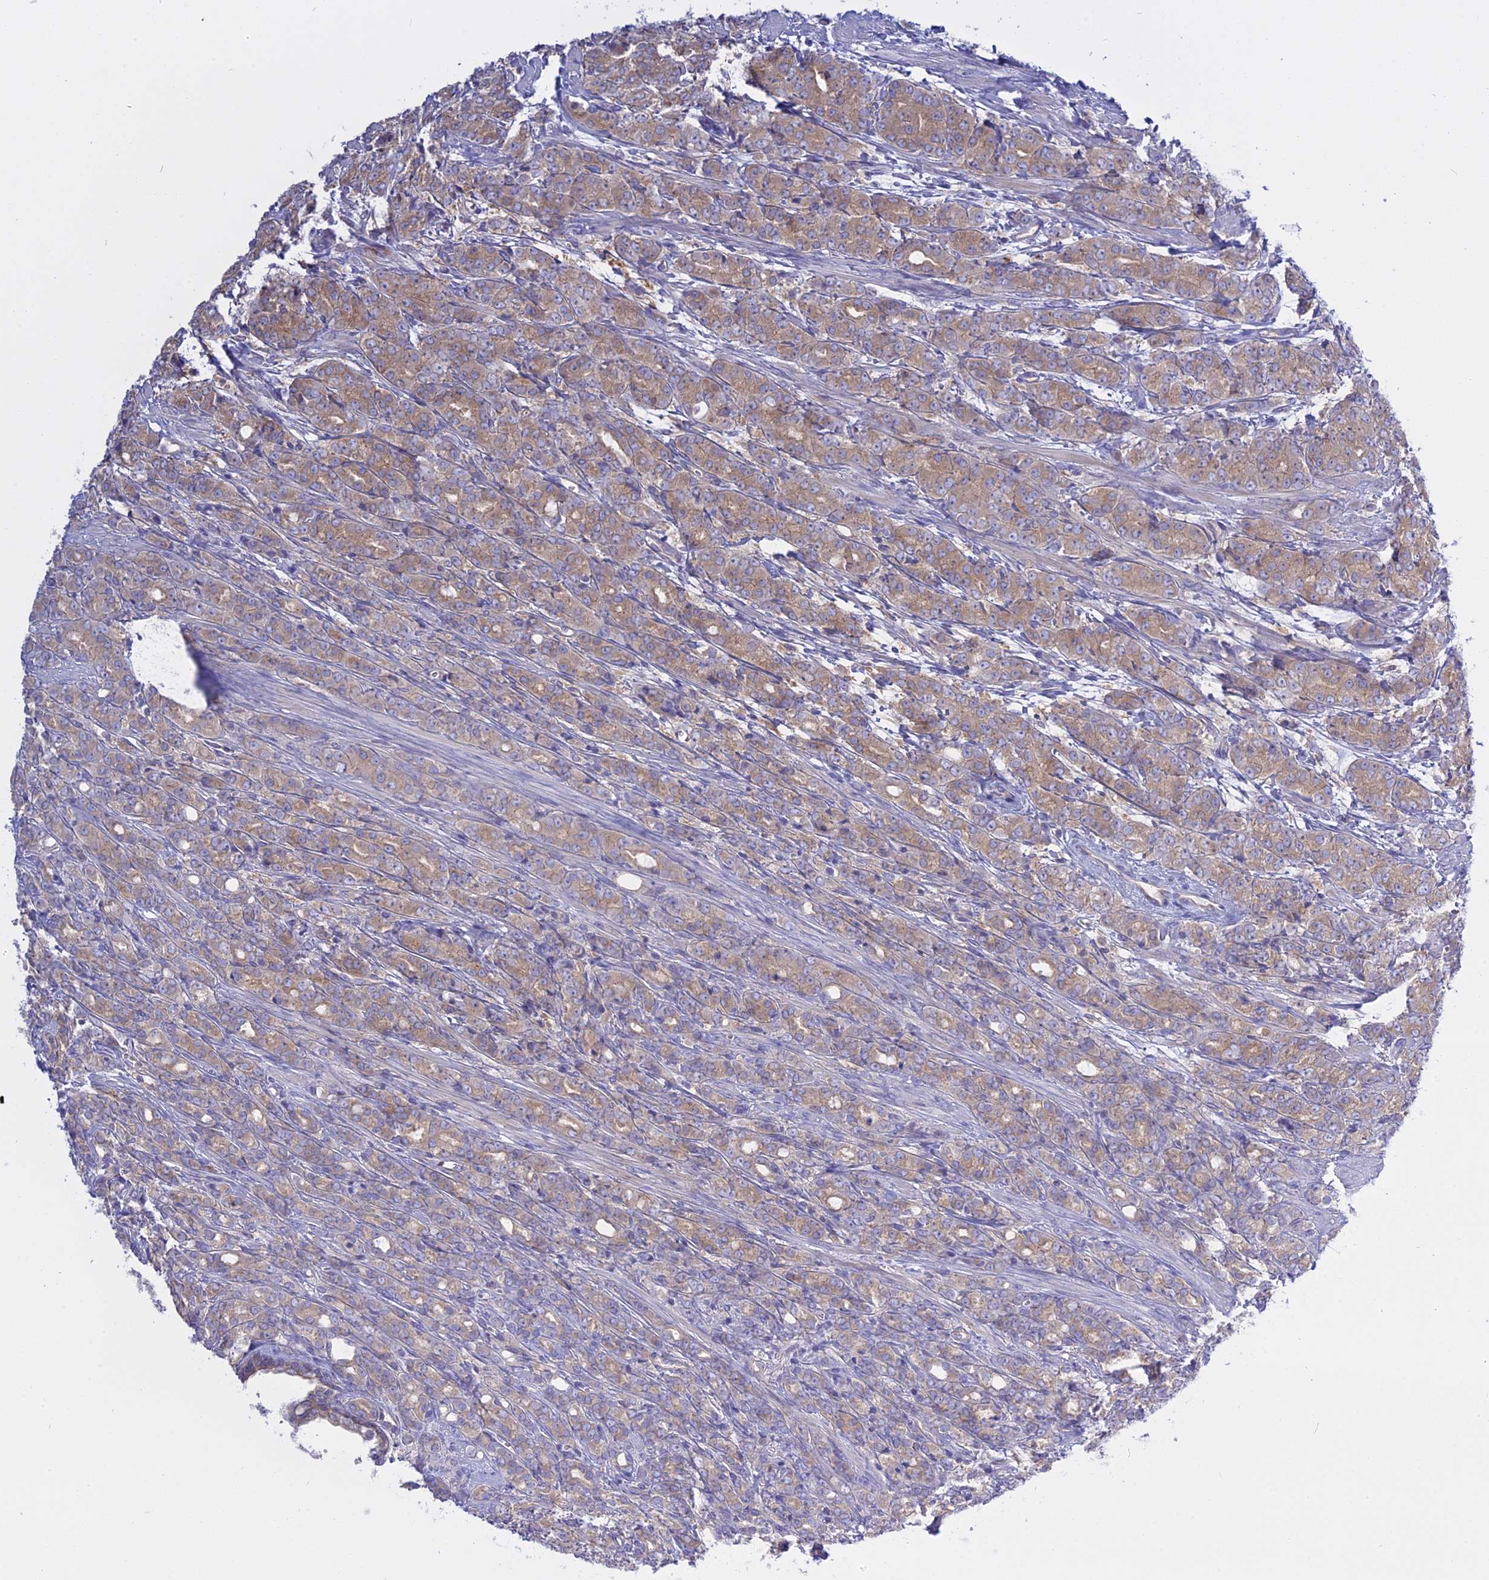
{"staining": {"intensity": "moderate", "quantity": ">75%", "location": "cytoplasmic/membranous"}, "tissue": "prostate cancer", "cell_type": "Tumor cells", "image_type": "cancer", "snomed": [{"axis": "morphology", "description": "Adenocarcinoma, High grade"}, {"axis": "topography", "description": "Prostate"}], "caption": "Protein staining of high-grade adenocarcinoma (prostate) tissue demonstrates moderate cytoplasmic/membranous positivity in about >75% of tumor cells.", "gene": "AHCYL1", "patient": {"sex": "male", "age": 62}}